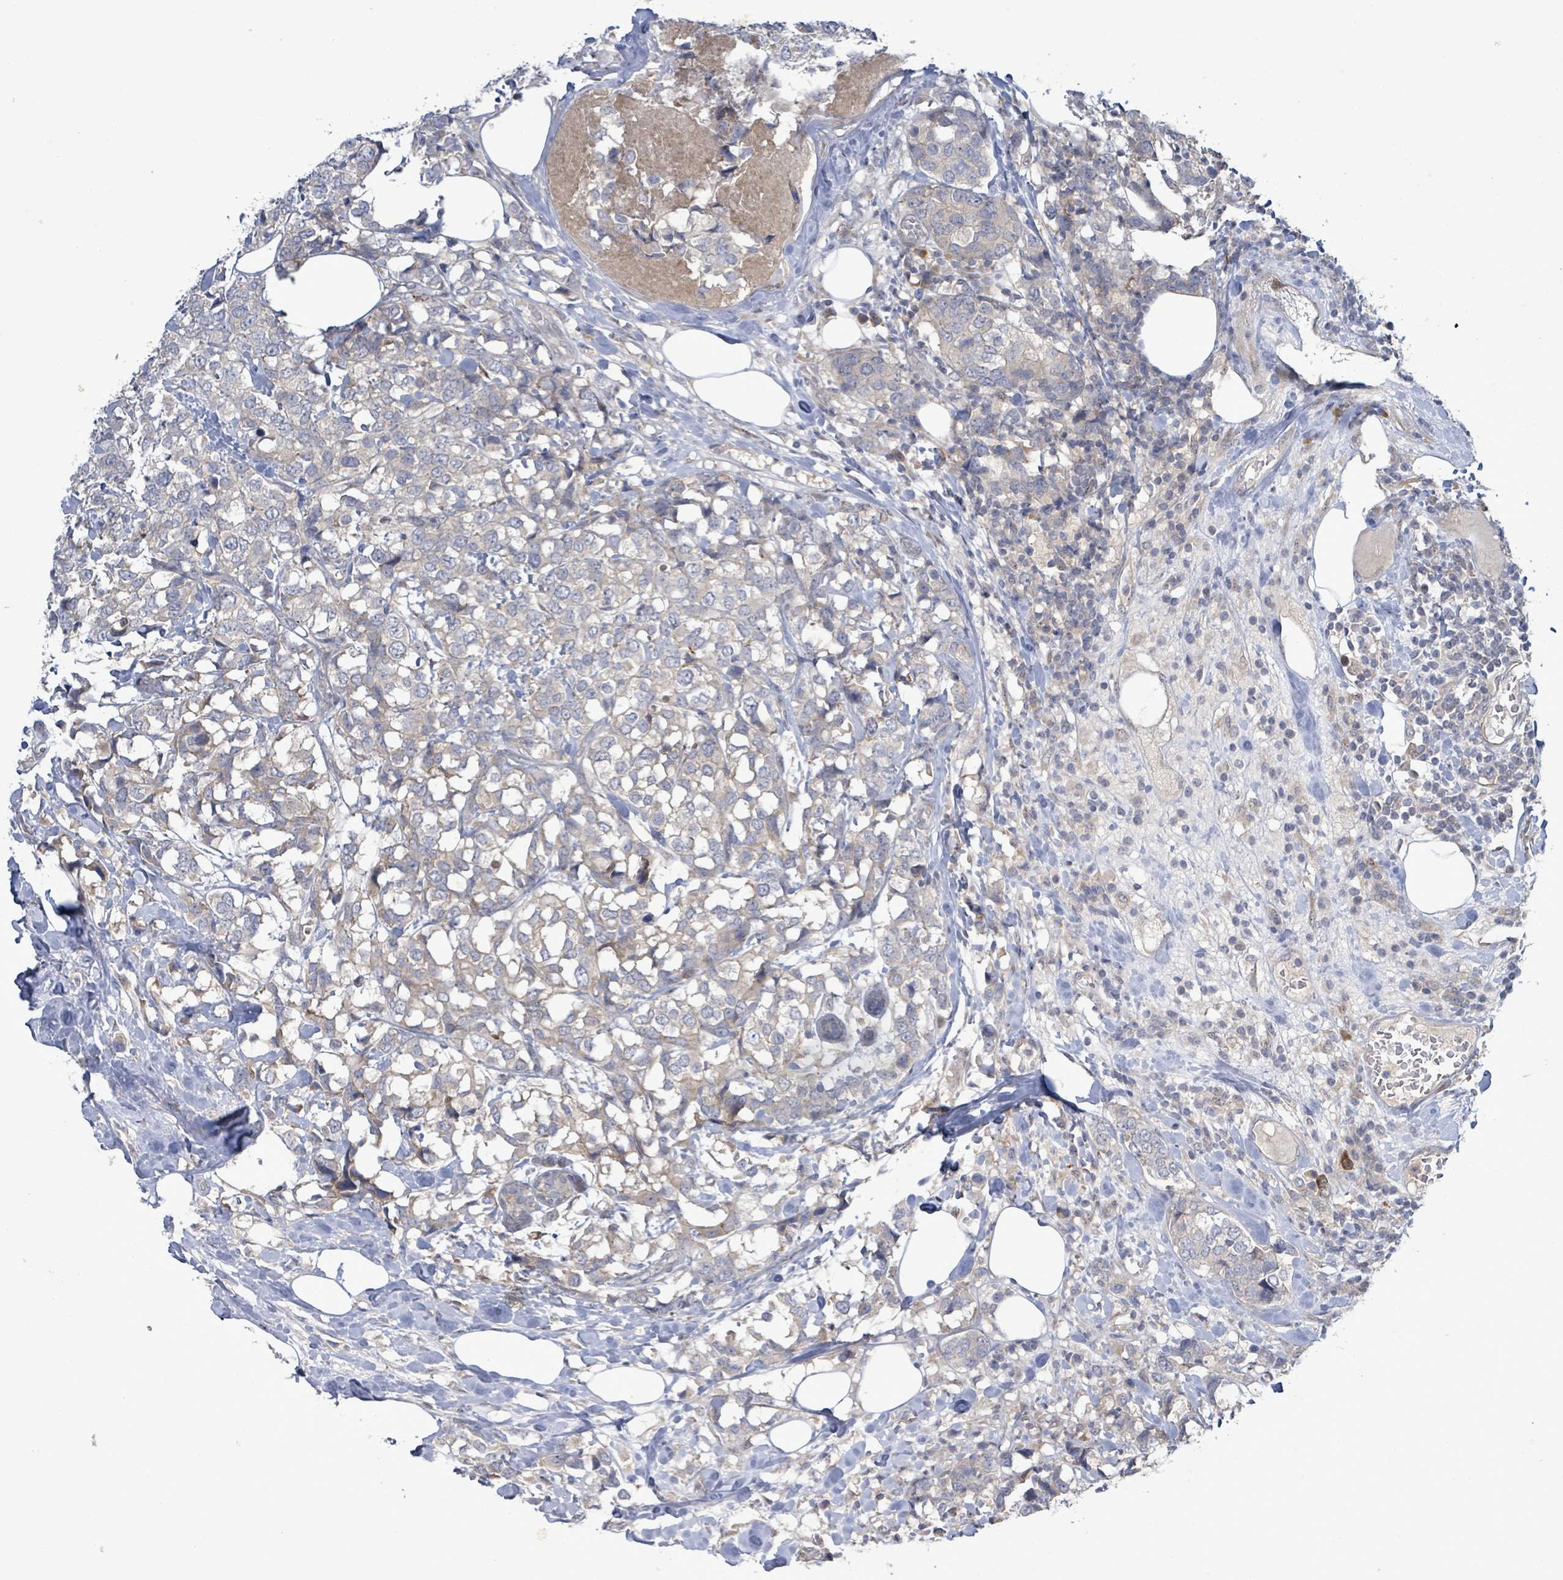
{"staining": {"intensity": "negative", "quantity": "none", "location": "none"}, "tissue": "breast cancer", "cell_type": "Tumor cells", "image_type": "cancer", "snomed": [{"axis": "morphology", "description": "Lobular carcinoma"}, {"axis": "topography", "description": "Breast"}], "caption": "Immunohistochemistry histopathology image of neoplastic tissue: human breast cancer stained with DAB (3,3'-diaminobenzidine) exhibits no significant protein positivity in tumor cells.", "gene": "SLIT3", "patient": {"sex": "female", "age": 59}}